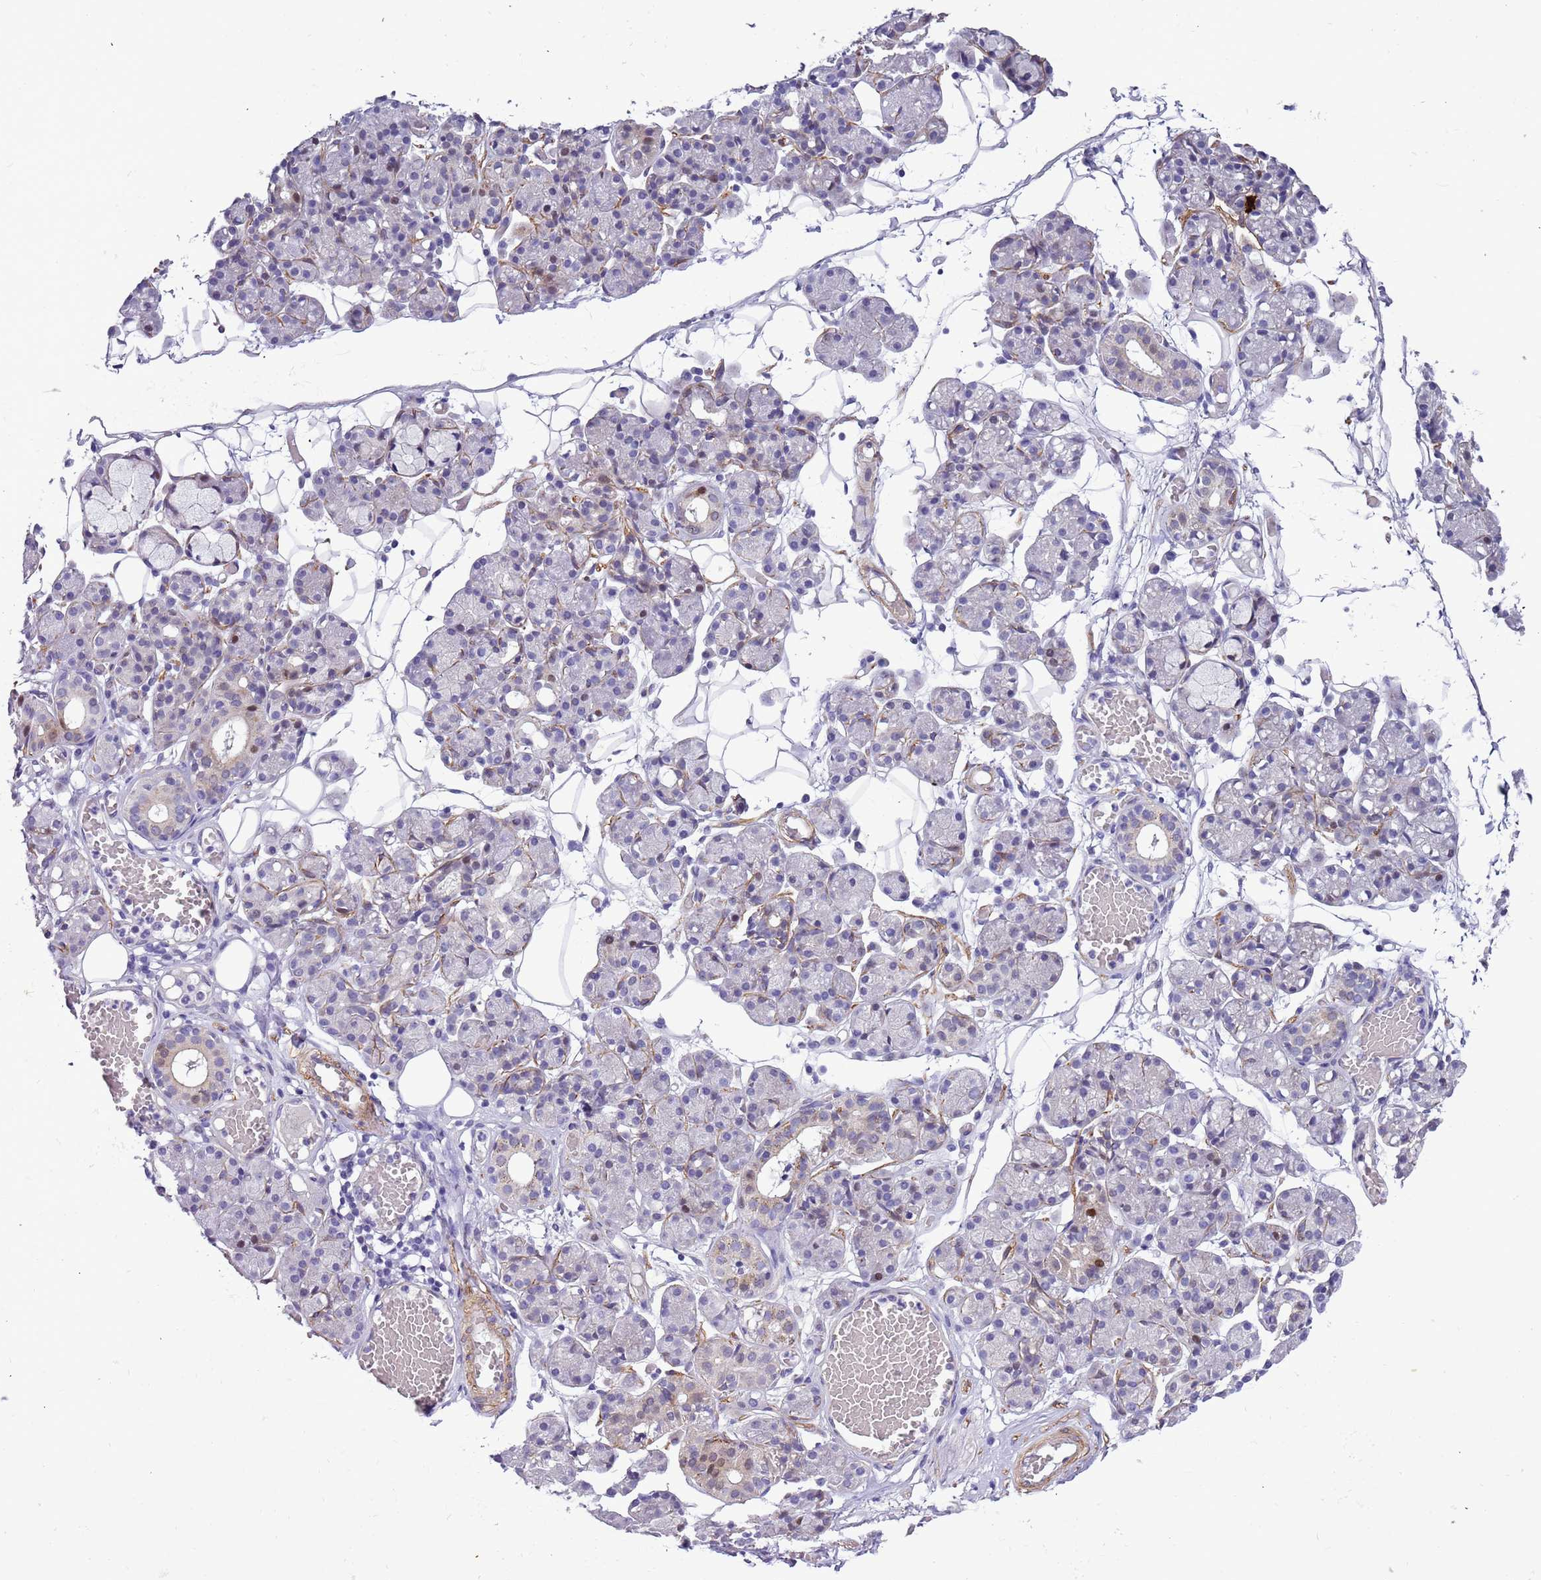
{"staining": {"intensity": "moderate", "quantity": "<25%", "location": "nuclear"}, "tissue": "salivary gland", "cell_type": "Glandular cells", "image_type": "normal", "snomed": [{"axis": "morphology", "description": "Normal tissue, NOS"}, {"axis": "topography", "description": "Salivary gland"}], "caption": "A micrograph showing moderate nuclear expression in approximately <25% of glandular cells in benign salivary gland, as visualized by brown immunohistochemical staining.", "gene": "PLEKHH1", "patient": {"sex": "male", "age": 63}}